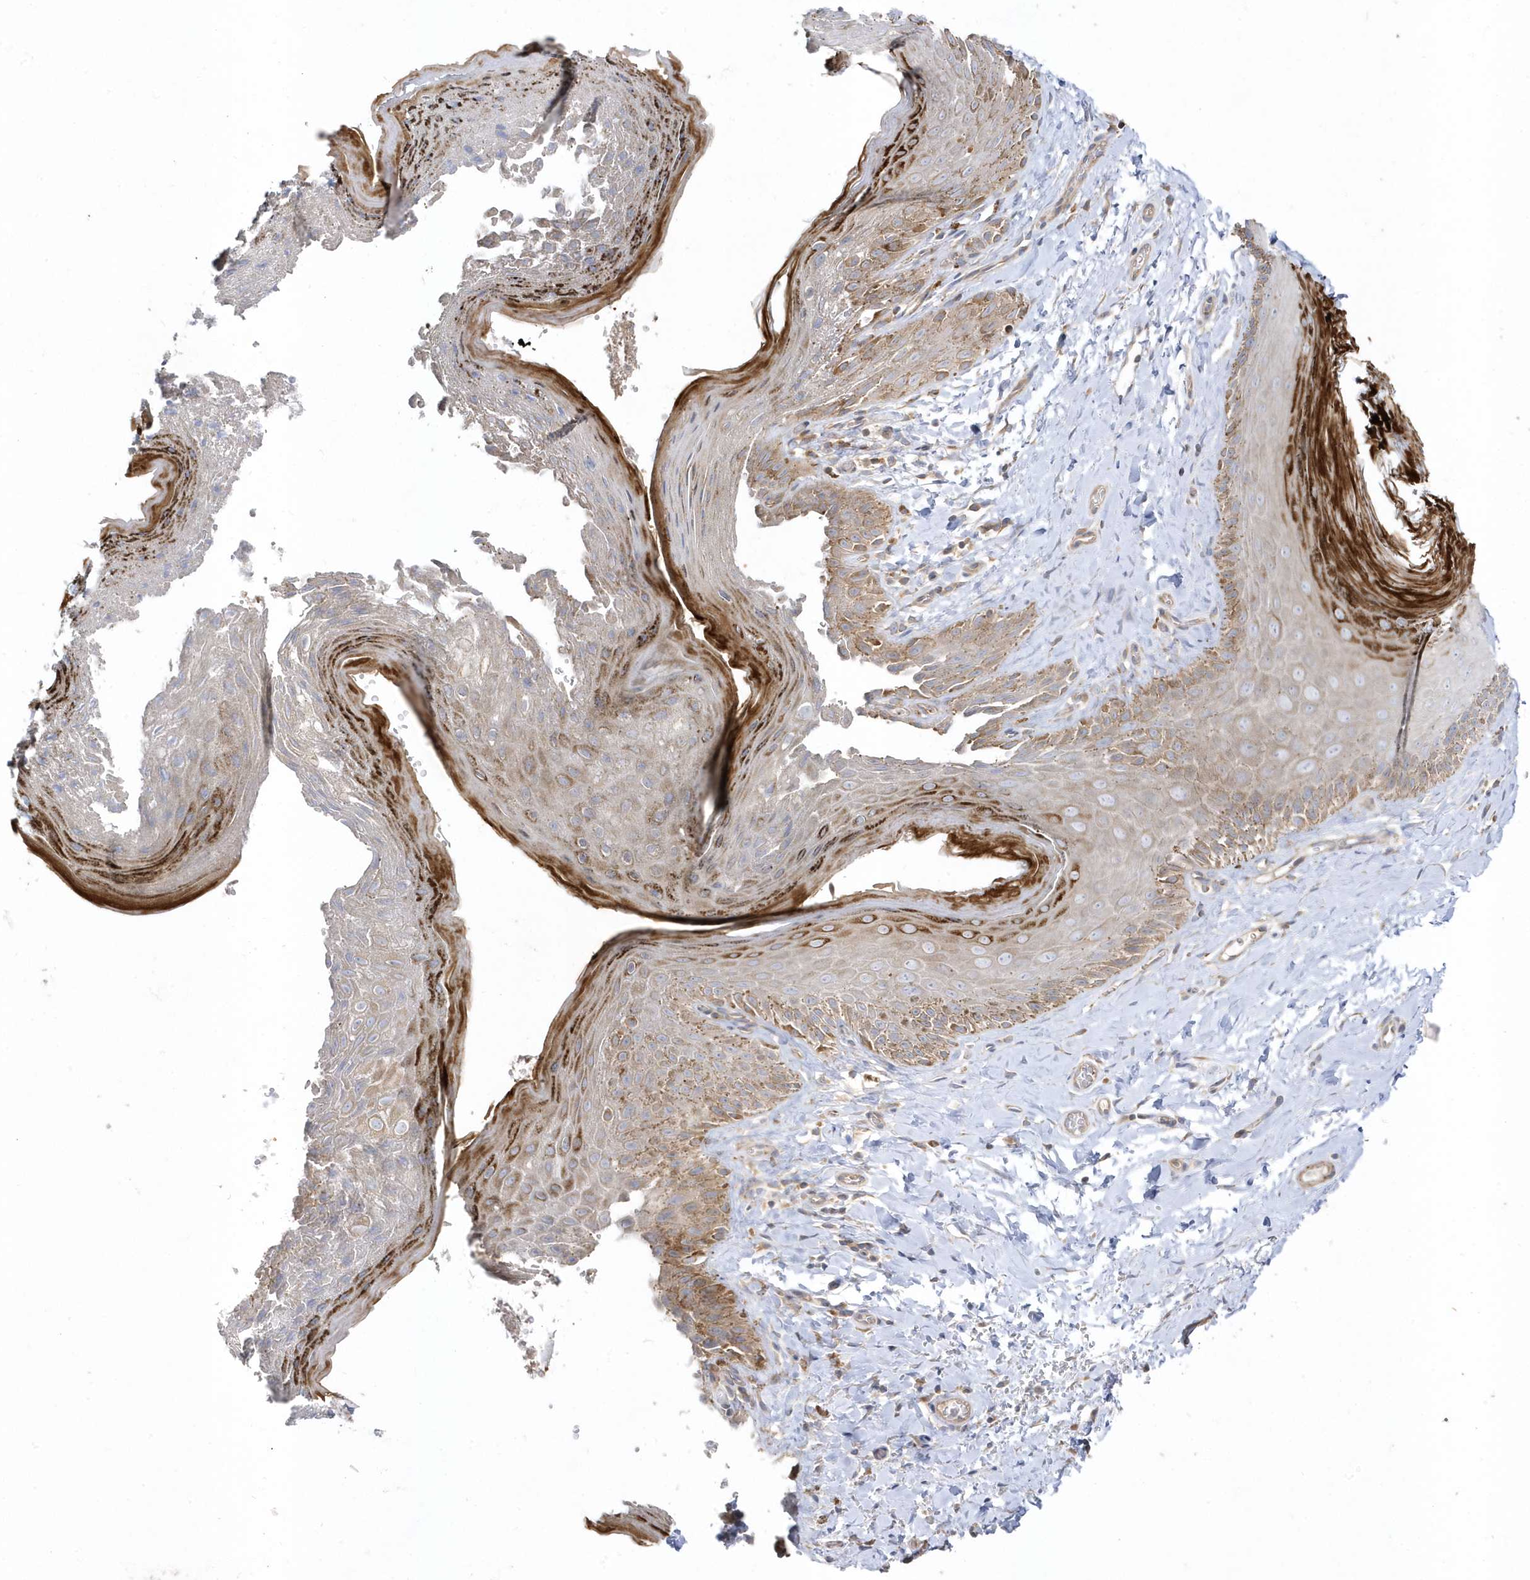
{"staining": {"intensity": "strong", "quantity": "<25%", "location": "cytoplasmic/membranous"}, "tissue": "skin", "cell_type": "Epidermal cells", "image_type": "normal", "snomed": [{"axis": "morphology", "description": "Normal tissue, NOS"}, {"axis": "topography", "description": "Anal"}], "caption": "Epidermal cells exhibit strong cytoplasmic/membranous positivity in approximately <25% of cells in normal skin. (Brightfield microscopy of DAB IHC at high magnification).", "gene": "LEXM", "patient": {"sex": "male", "age": 44}}